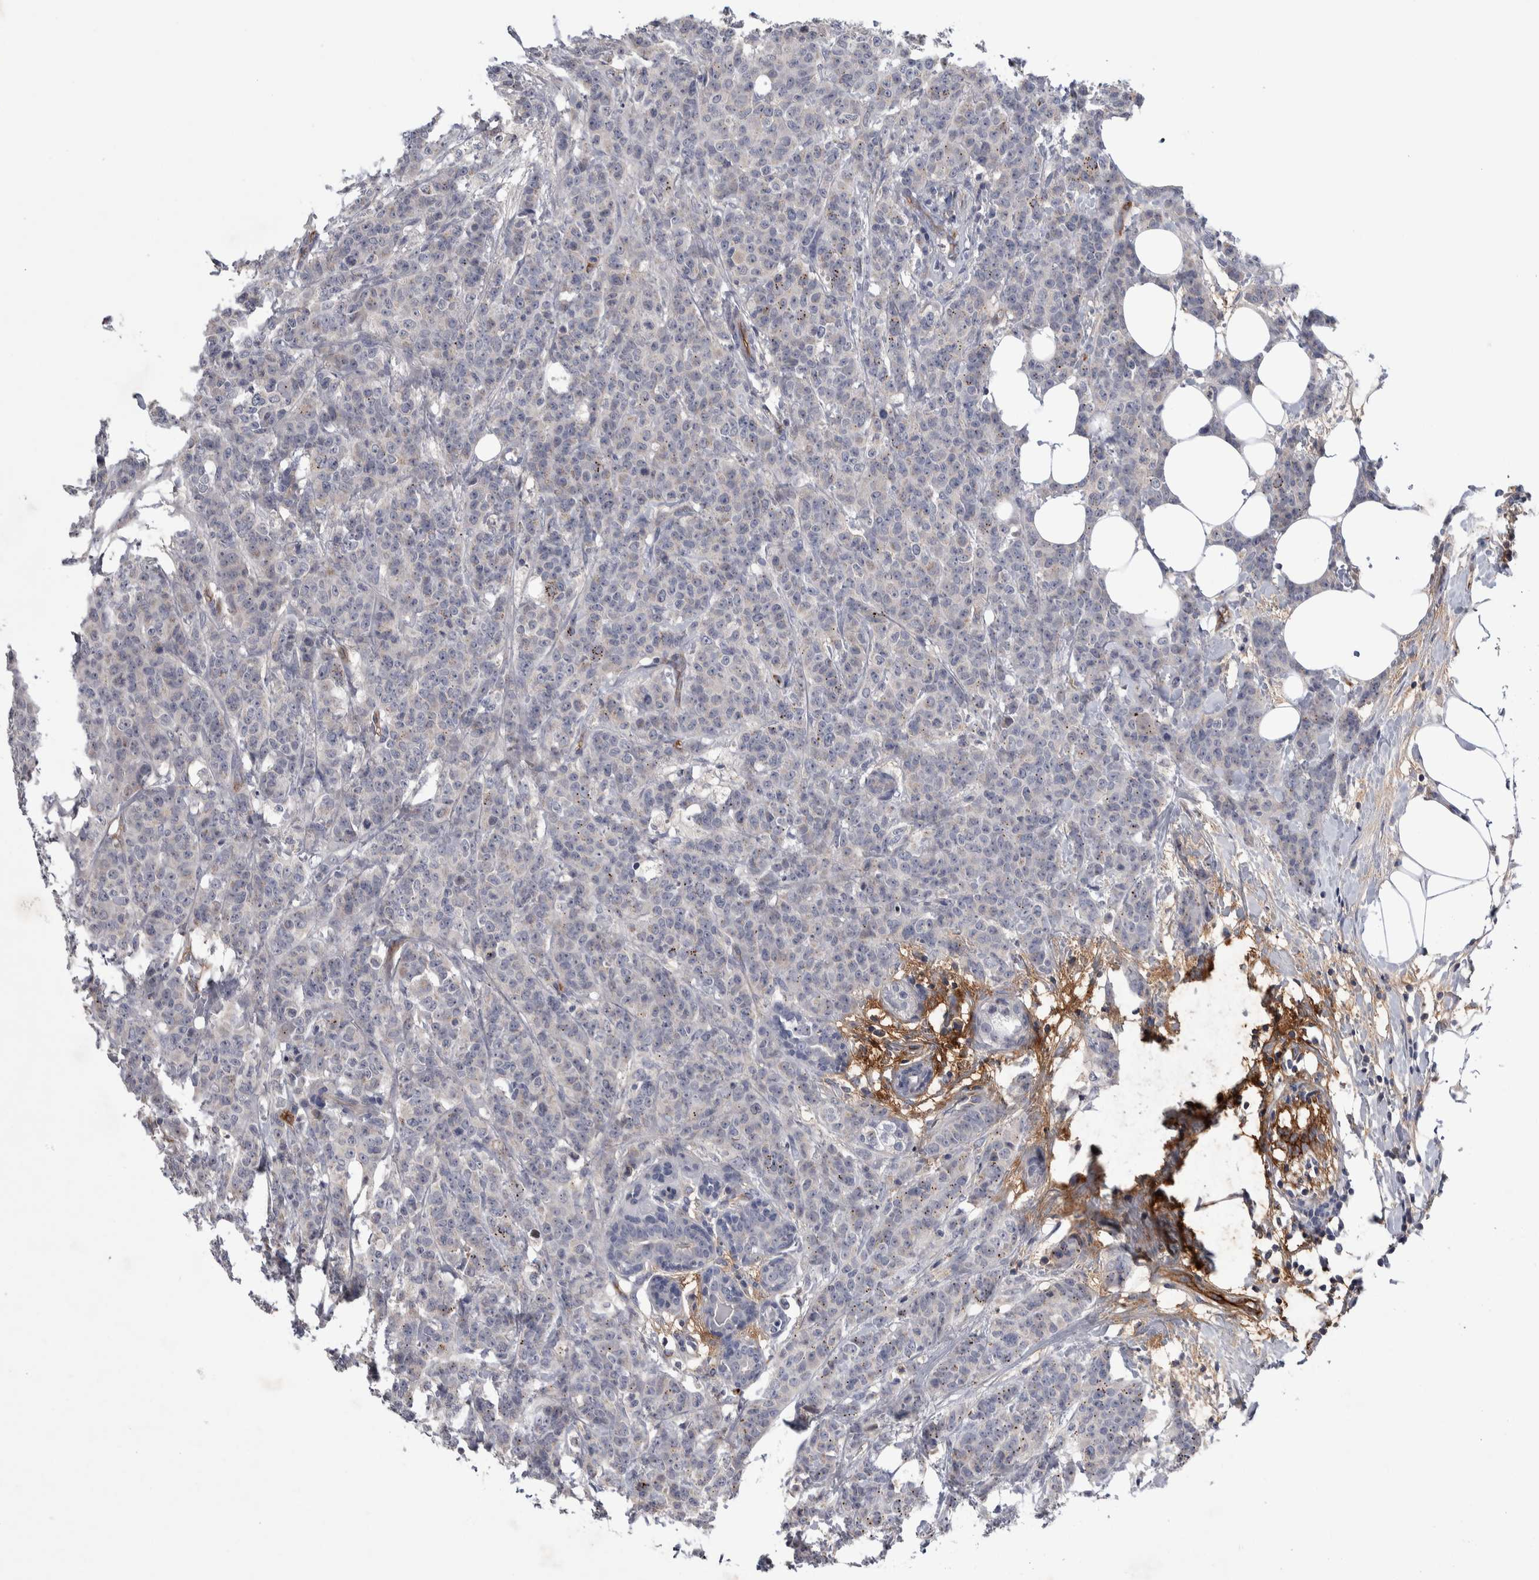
{"staining": {"intensity": "negative", "quantity": "none", "location": "none"}, "tissue": "breast cancer", "cell_type": "Tumor cells", "image_type": "cancer", "snomed": [{"axis": "morphology", "description": "Normal tissue, NOS"}, {"axis": "morphology", "description": "Duct carcinoma"}, {"axis": "topography", "description": "Breast"}], "caption": "Micrograph shows no protein staining in tumor cells of breast cancer tissue.", "gene": "CEP131", "patient": {"sex": "female", "age": 40}}